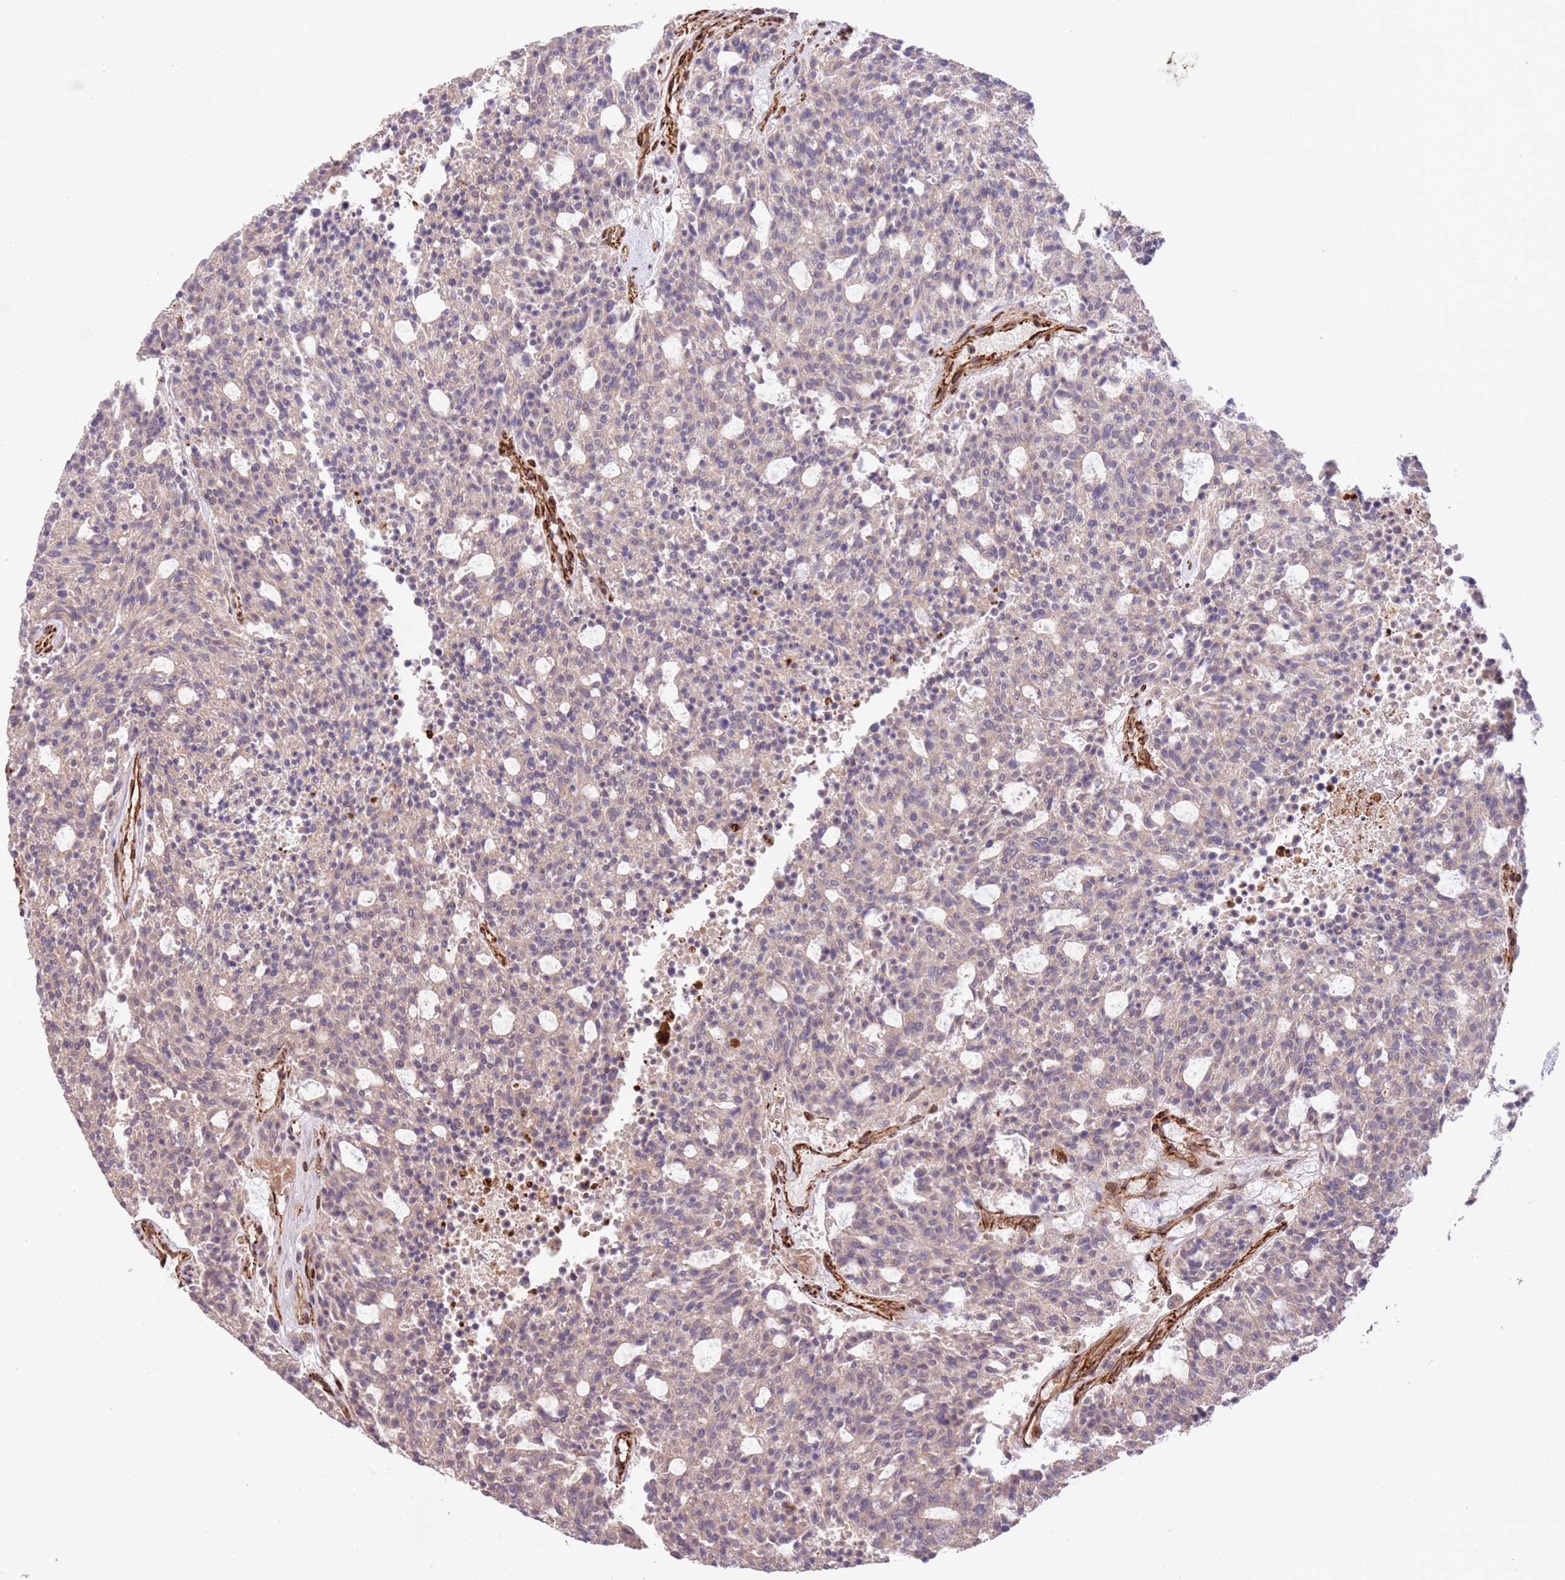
{"staining": {"intensity": "negative", "quantity": "none", "location": "none"}, "tissue": "carcinoid", "cell_type": "Tumor cells", "image_type": "cancer", "snomed": [{"axis": "morphology", "description": "Carcinoid, malignant, NOS"}, {"axis": "topography", "description": "Pancreas"}], "caption": "Photomicrograph shows no significant protein positivity in tumor cells of carcinoid. The staining was performed using DAB to visualize the protein expression in brown, while the nuclei were stained in blue with hematoxylin (Magnification: 20x).", "gene": "NEK3", "patient": {"sex": "female", "age": 54}}